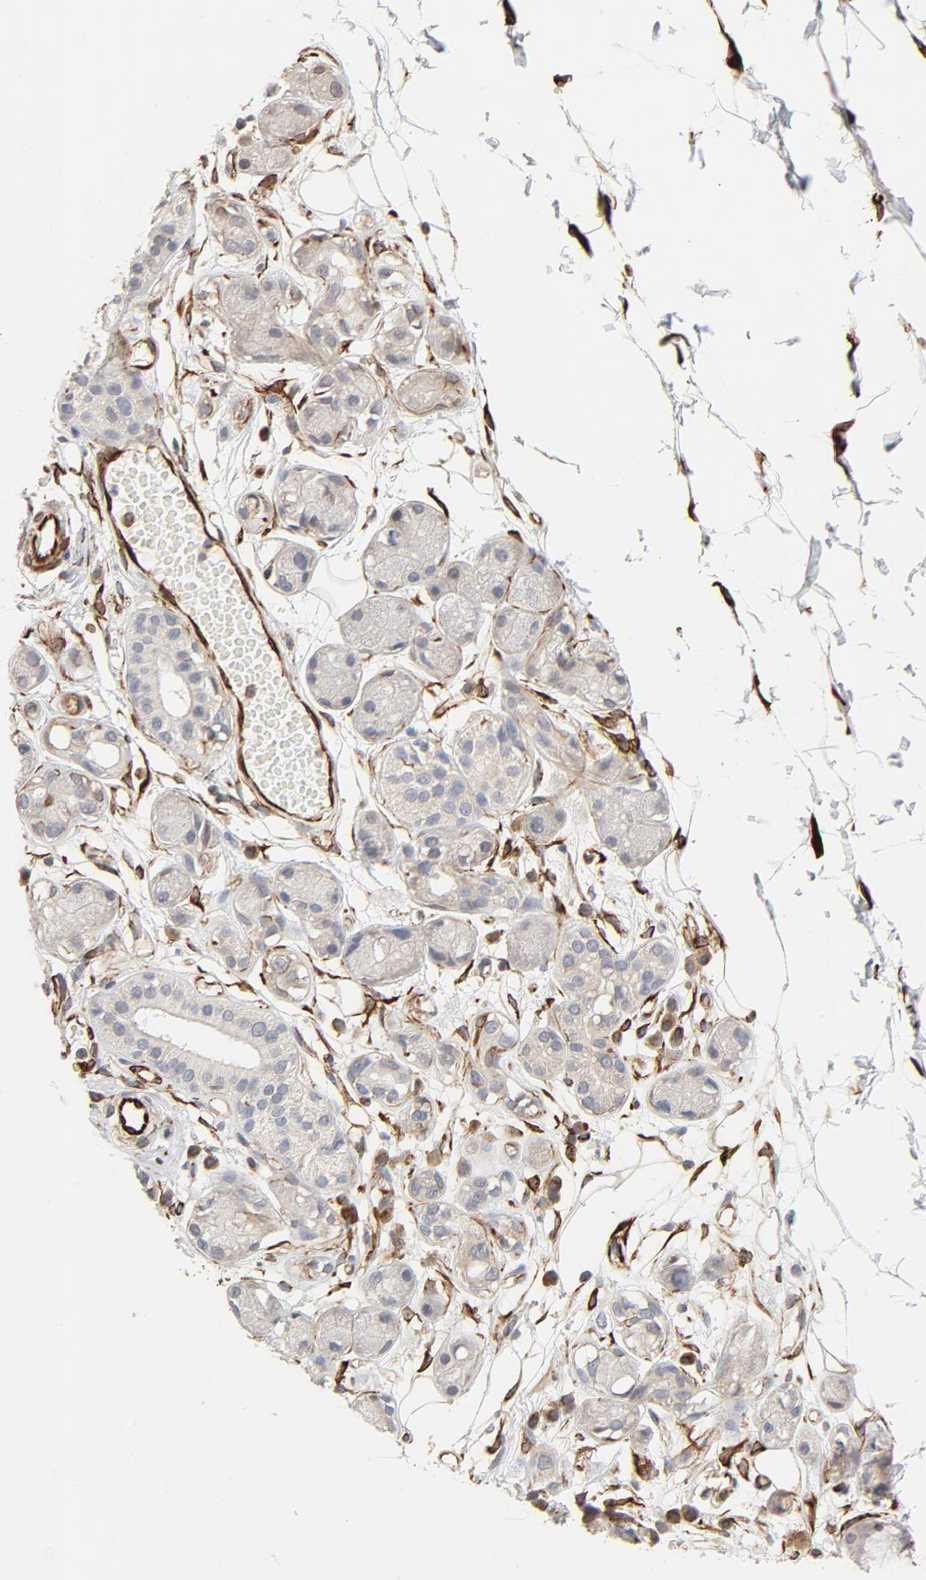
{"staining": {"intensity": "strong", "quantity": ">75%", "location": "cytoplasmic/membranous"}, "tissue": "soft tissue", "cell_type": "Fibroblasts", "image_type": "normal", "snomed": [{"axis": "morphology", "description": "Normal tissue, NOS"}, {"axis": "morphology", "description": "Inflammation, NOS"}, {"axis": "topography", "description": "Vascular tissue"}, {"axis": "topography", "description": "Salivary gland"}], "caption": "The histopathology image reveals staining of unremarkable soft tissue, revealing strong cytoplasmic/membranous protein expression (brown color) within fibroblasts. (brown staining indicates protein expression, while blue staining denotes nuclei).", "gene": "FAM118A", "patient": {"sex": "female", "age": 75}}